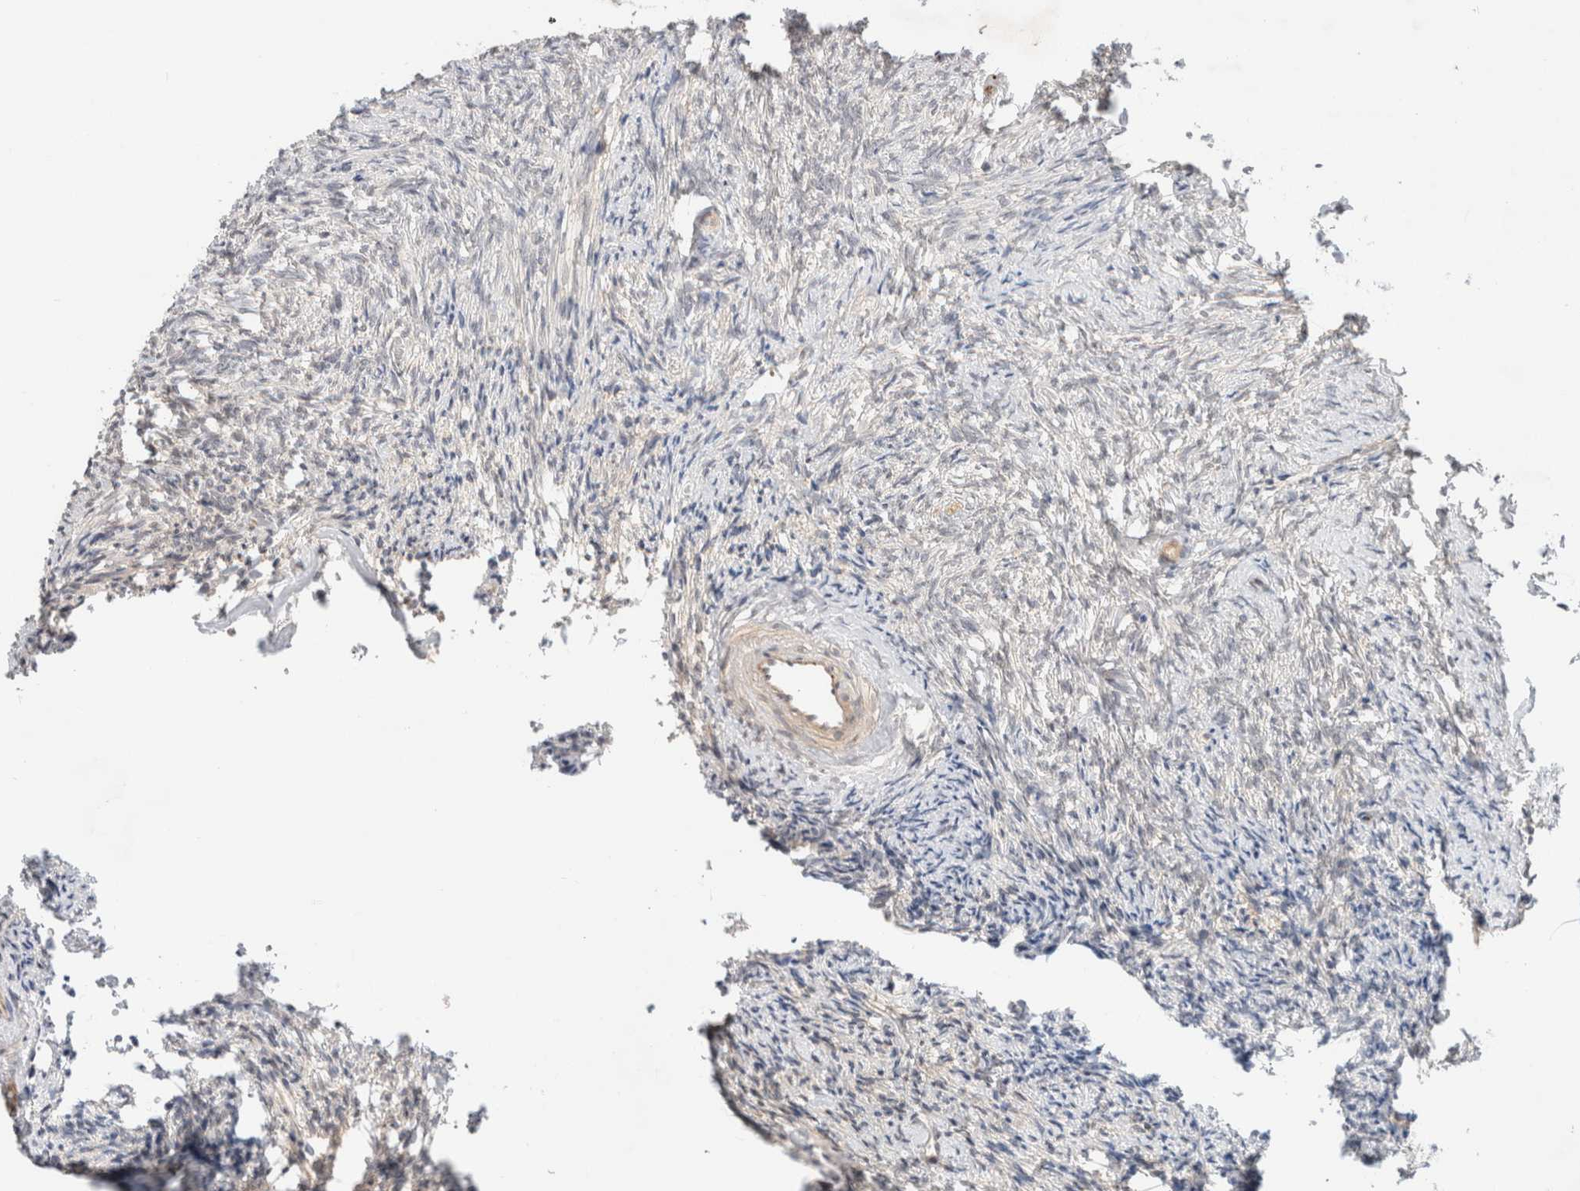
{"staining": {"intensity": "negative", "quantity": "none", "location": "none"}, "tissue": "ovary", "cell_type": "Ovarian stroma cells", "image_type": "normal", "snomed": [{"axis": "morphology", "description": "Normal tissue, NOS"}, {"axis": "topography", "description": "Ovary"}], "caption": "The photomicrograph displays no staining of ovarian stroma cells in benign ovary.", "gene": "MARK3", "patient": {"sex": "female", "age": 41}}